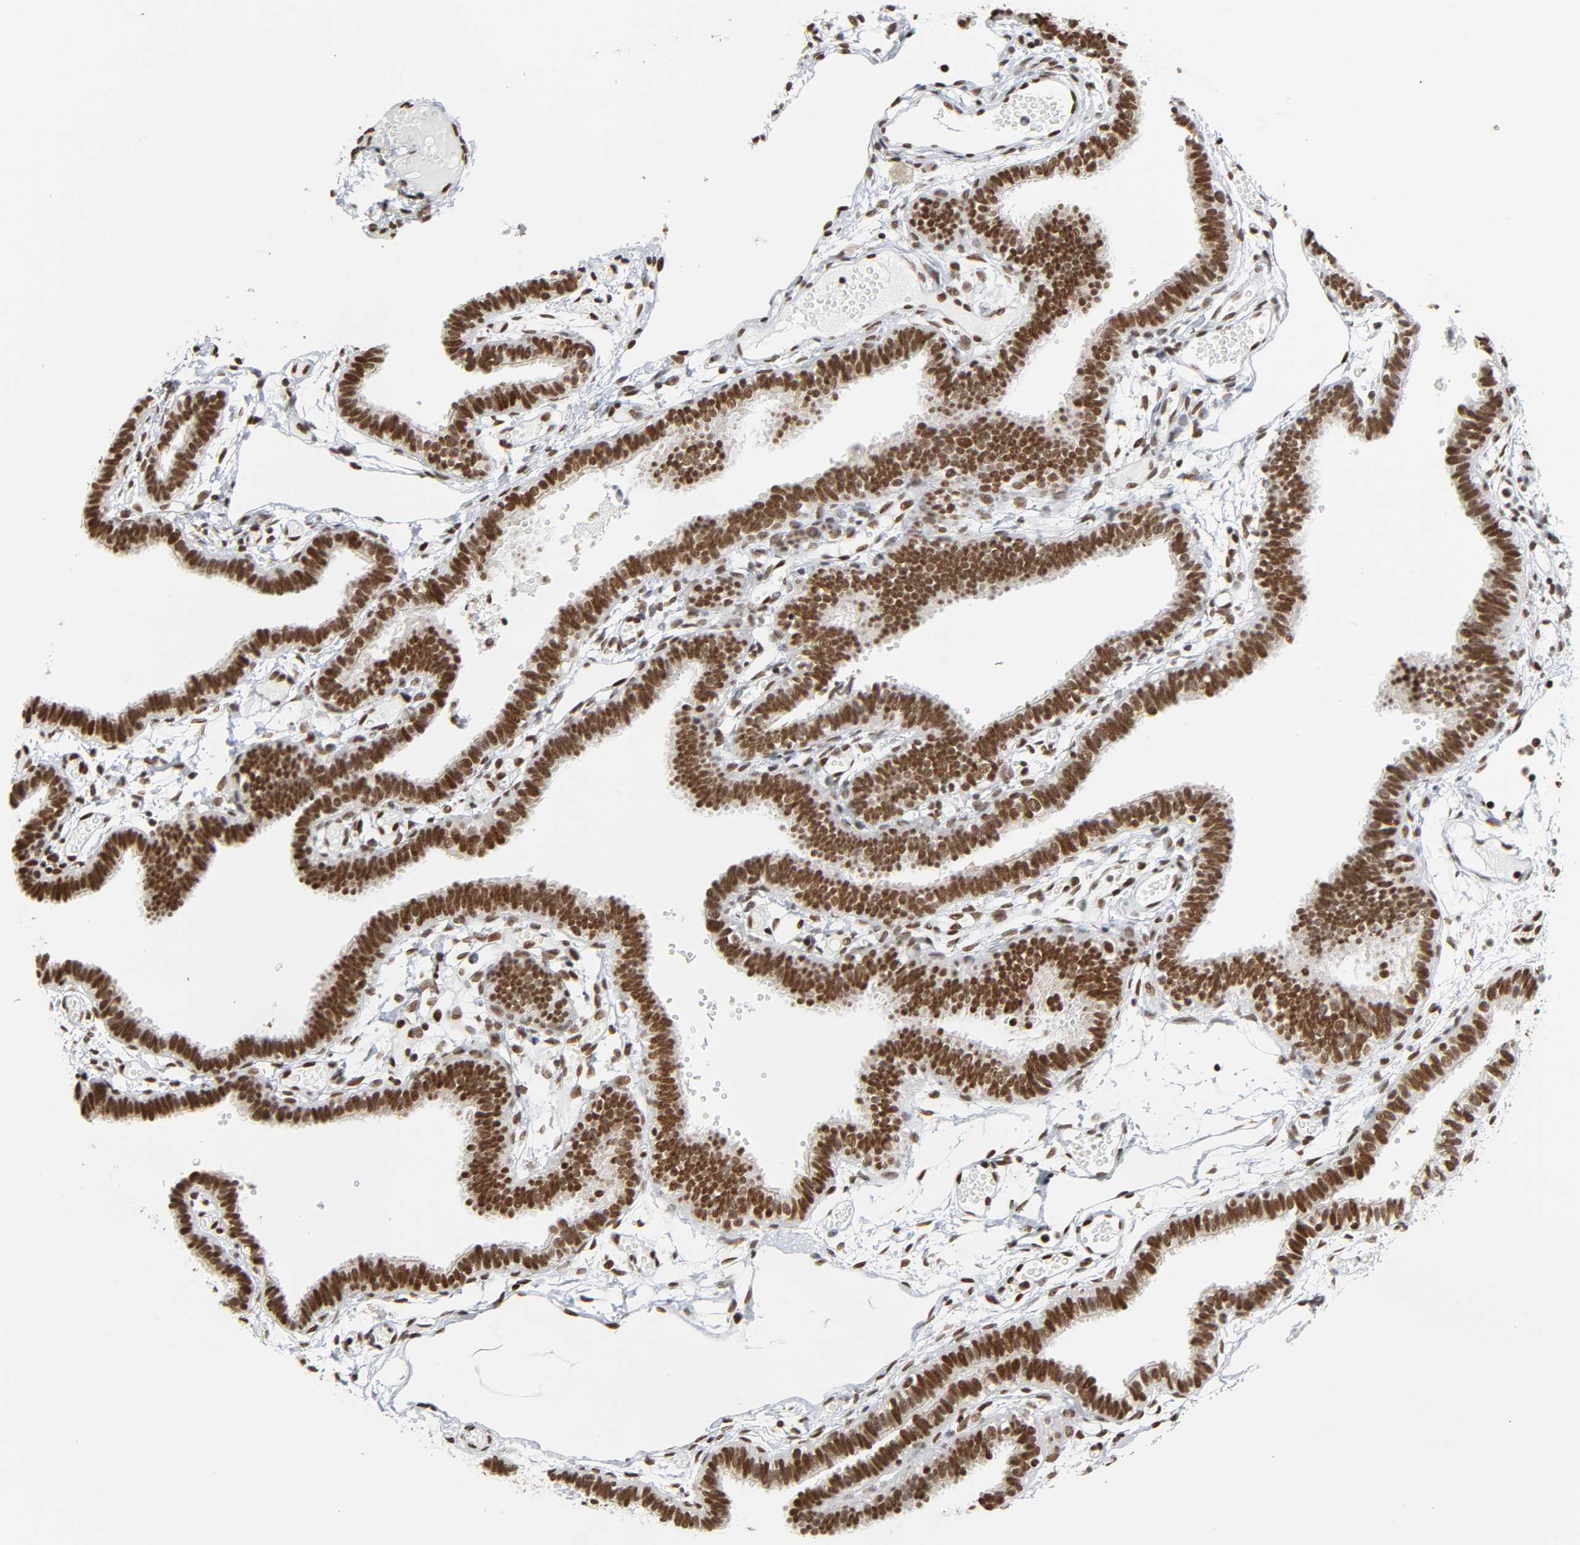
{"staining": {"intensity": "strong", "quantity": ">75%", "location": "nuclear"}, "tissue": "fallopian tube", "cell_type": "Glandular cells", "image_type": "normal", "snomed": [{"axis": "morphology", "description": "Normal tissue, NOS"}, {"axis": "topography", "description": "Fallopian tube"}], "caption": "Immunohistochemistry (DAB (3,3'-diaminobenzidine)) staining of unremarkable human fallopian tube displays strong nuclear protein expression in about >75% of glandular cells. Nuclei are stained in blue.", "gene": "SUMO1", "patient": {"sex": "female", "age": 29}}